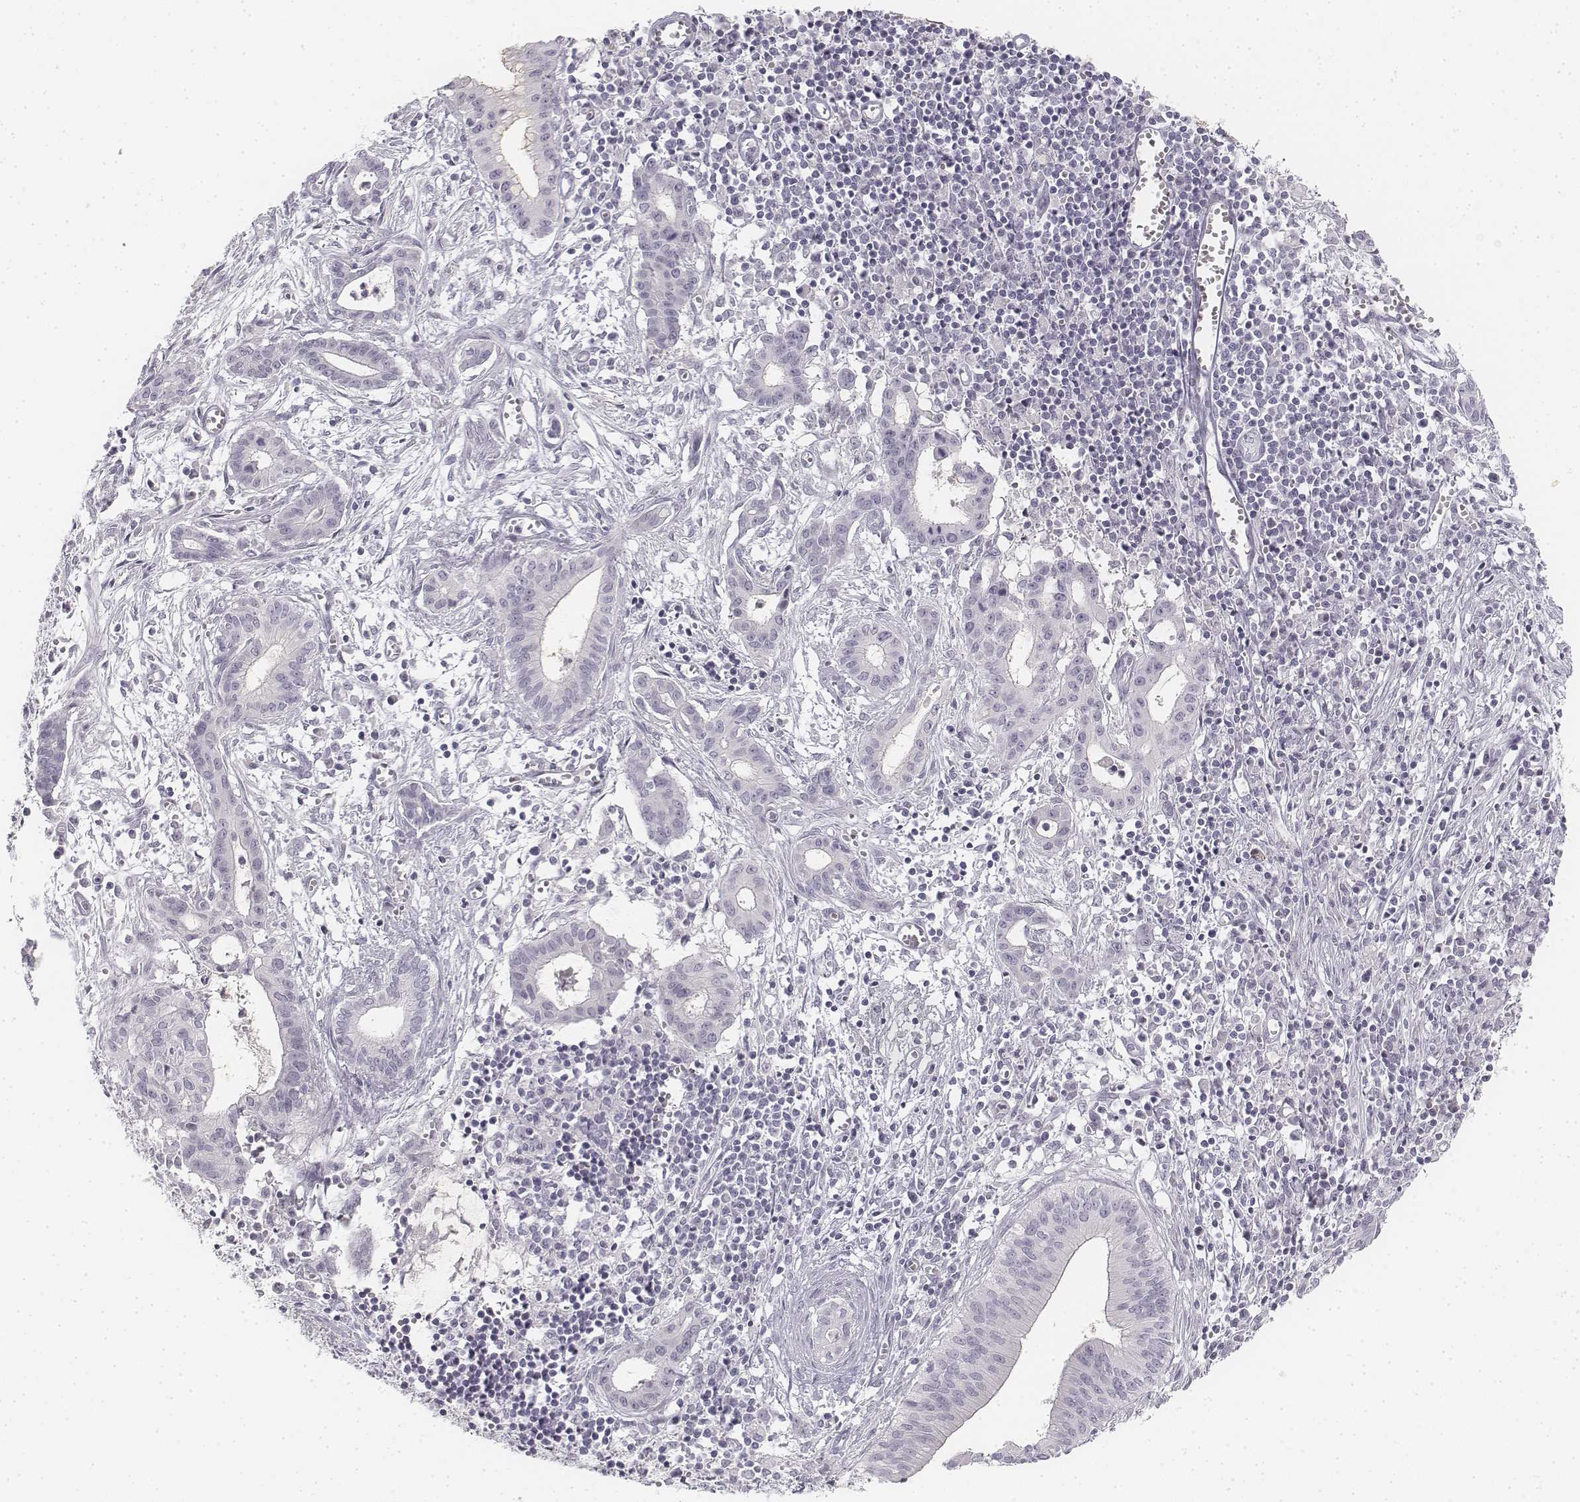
{"staining": {"intensity": "negative", "quantity": "none", "location": "none"}, "tissue": "pancreatic cancer", "cell_type": "Tumor cells", "image_type": "cancer", "snomed": [{"axis": "morphology", "description": "Adenocarcinoma, NOS"}, {"axis": "topography", "description": "Pancreas"}], "caption": "Immunohistochemical staining of adenocarcinoma (pancreatic) reveals no significant staining in tumor cells.", "gene": "KRTAP2-1", "patient": {"sex": "male", "age": 48}}